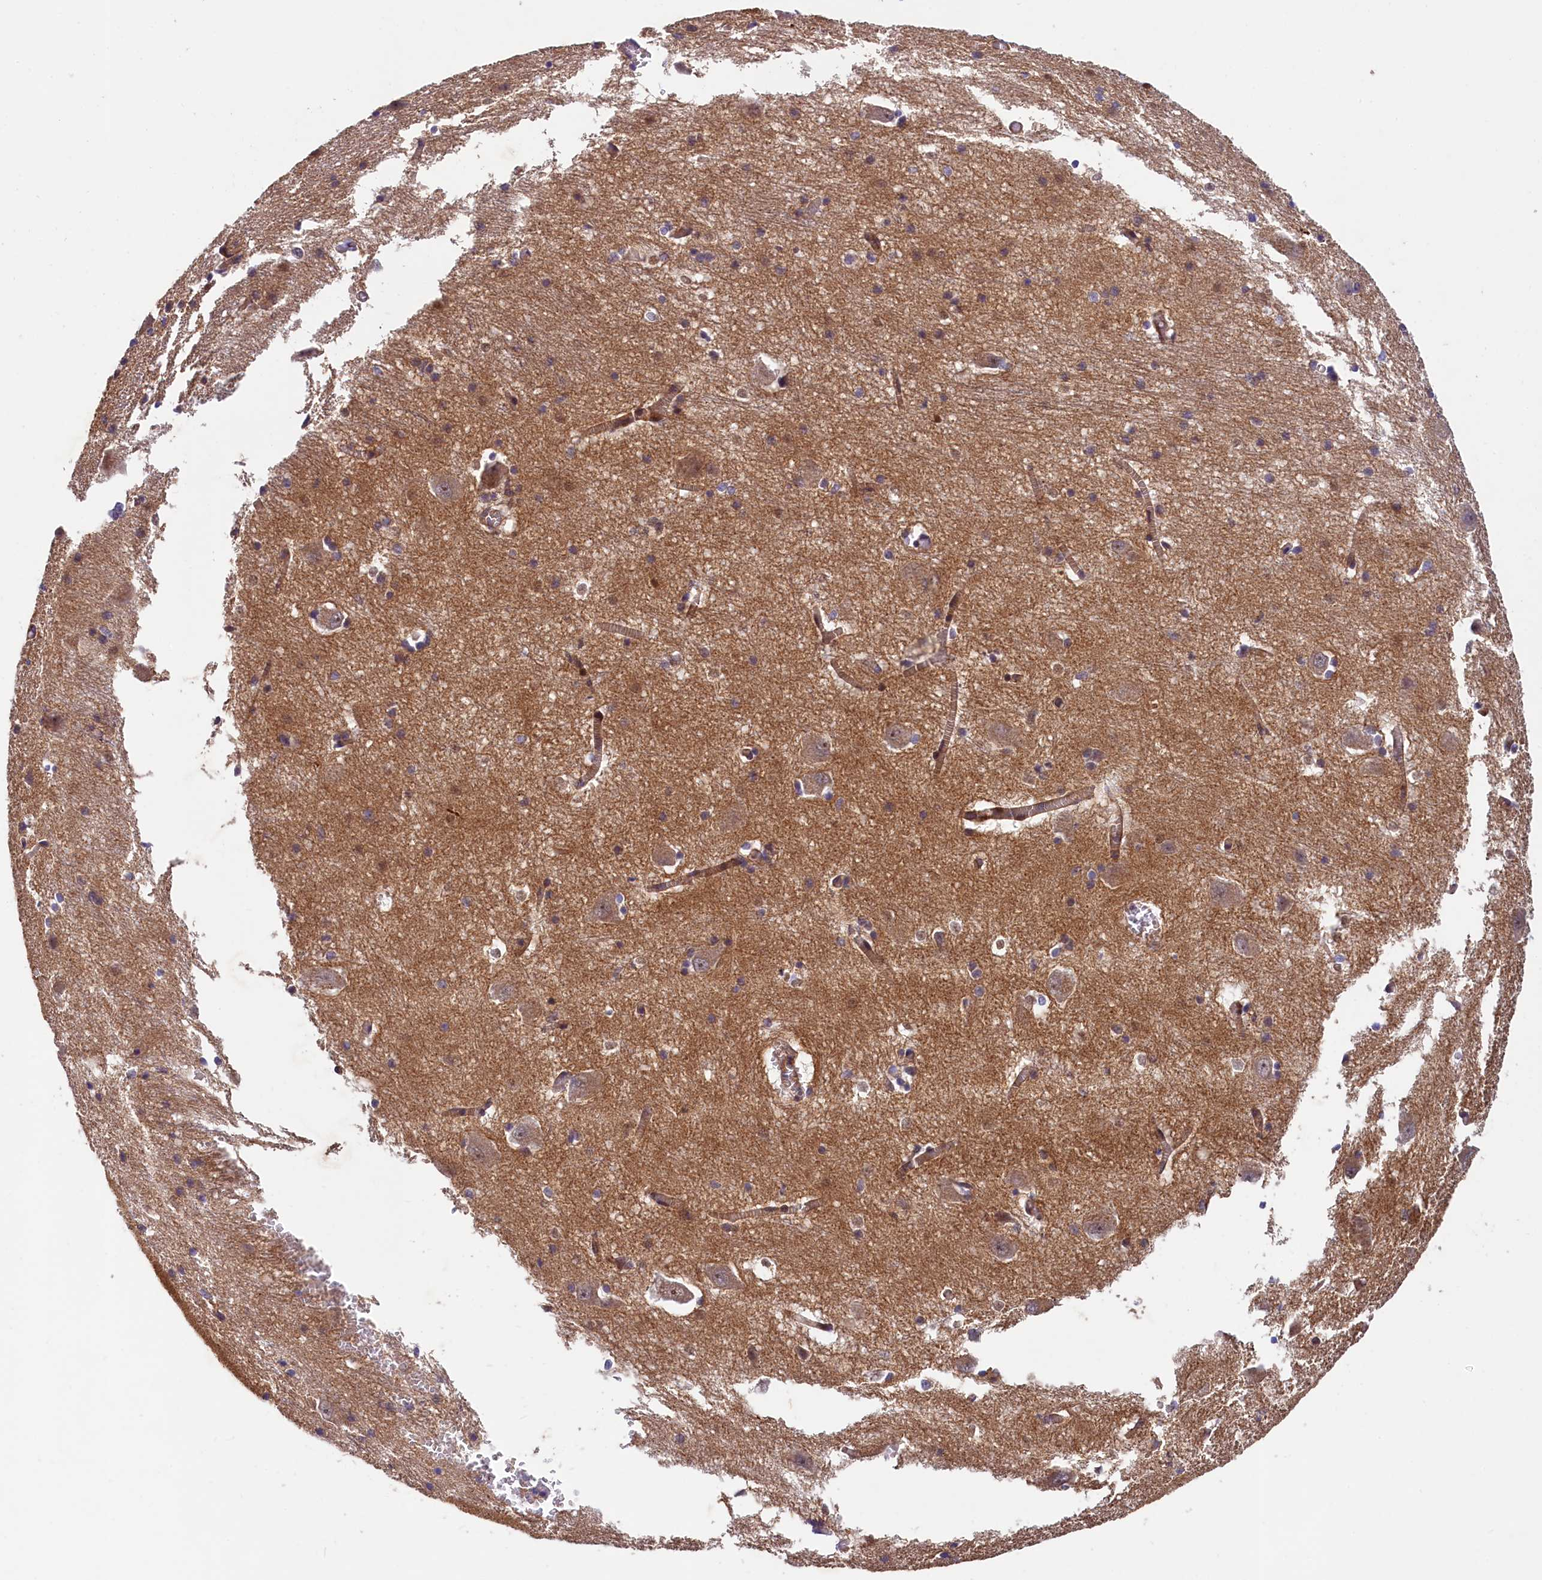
{"staining": {"intensity": "weak", "quantity": "<25%", "location": "cytoplasmic/membranous"}, "tissue": "caudate", "cell_type": "Glial cells", "image_type": "normal", "snomed": [{"axis": "morphology", "description": "Normal tissue, NOS"}, {"axis": "topography", "description": "Lateral ventricle wall"}], "caption": "Immunohistochemical staining of benign human caudate shows no significant expression in glial cells.", "gene": "ARL14EP", "patient": {"sex": "male", "age": 37}}